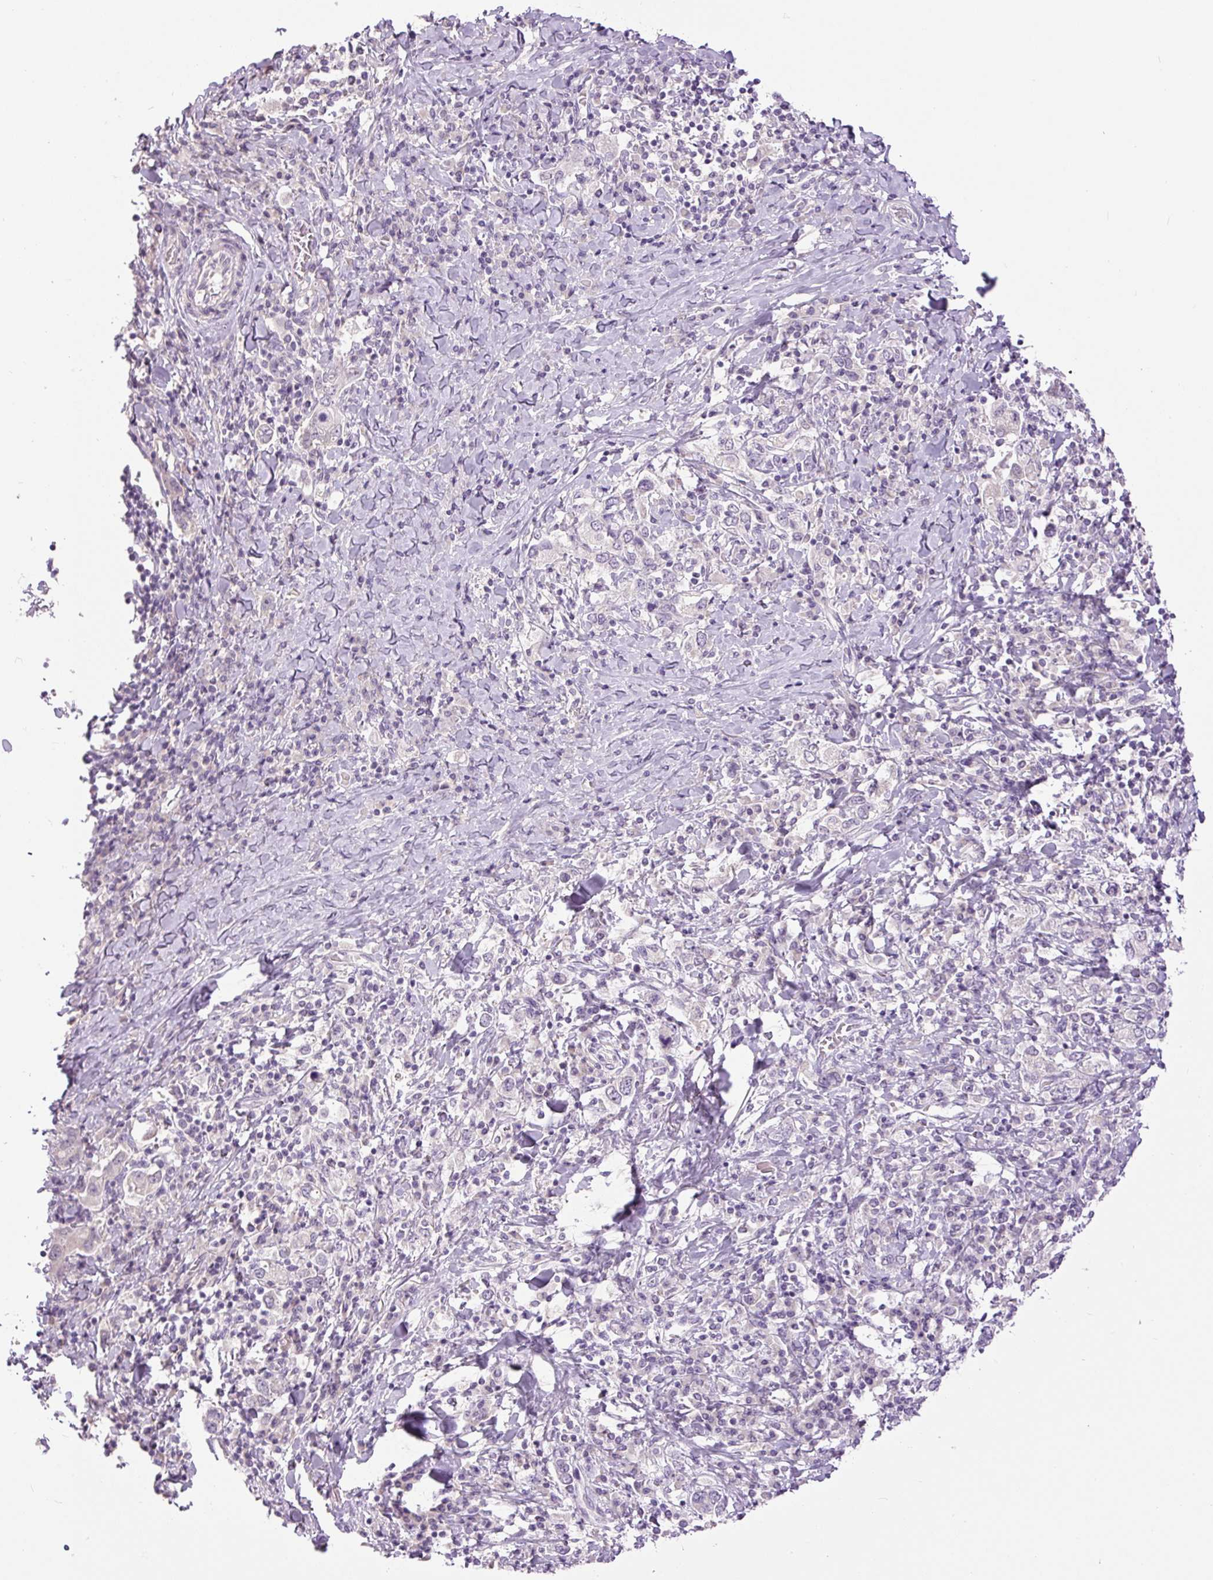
{"staining": {"intensity": "negative", "quantity": "none", "location": "none"}, "tissue": "stomach cancer", "cell_type": "Tumor cells", "image_type": "cancer", "snomed": [{"axis": "morphology", "description": "Adenocarcinoma, NOS"}, {"axis": "topography", "description": "Stomach, upper"}, {"axis": "topography", "description": "Stomach"}], "caption": "An image of human stomach cancer is negative for staining in tumor cells.", "gene": "FABP7", "patient": {"sex": "male", "age": 62}}